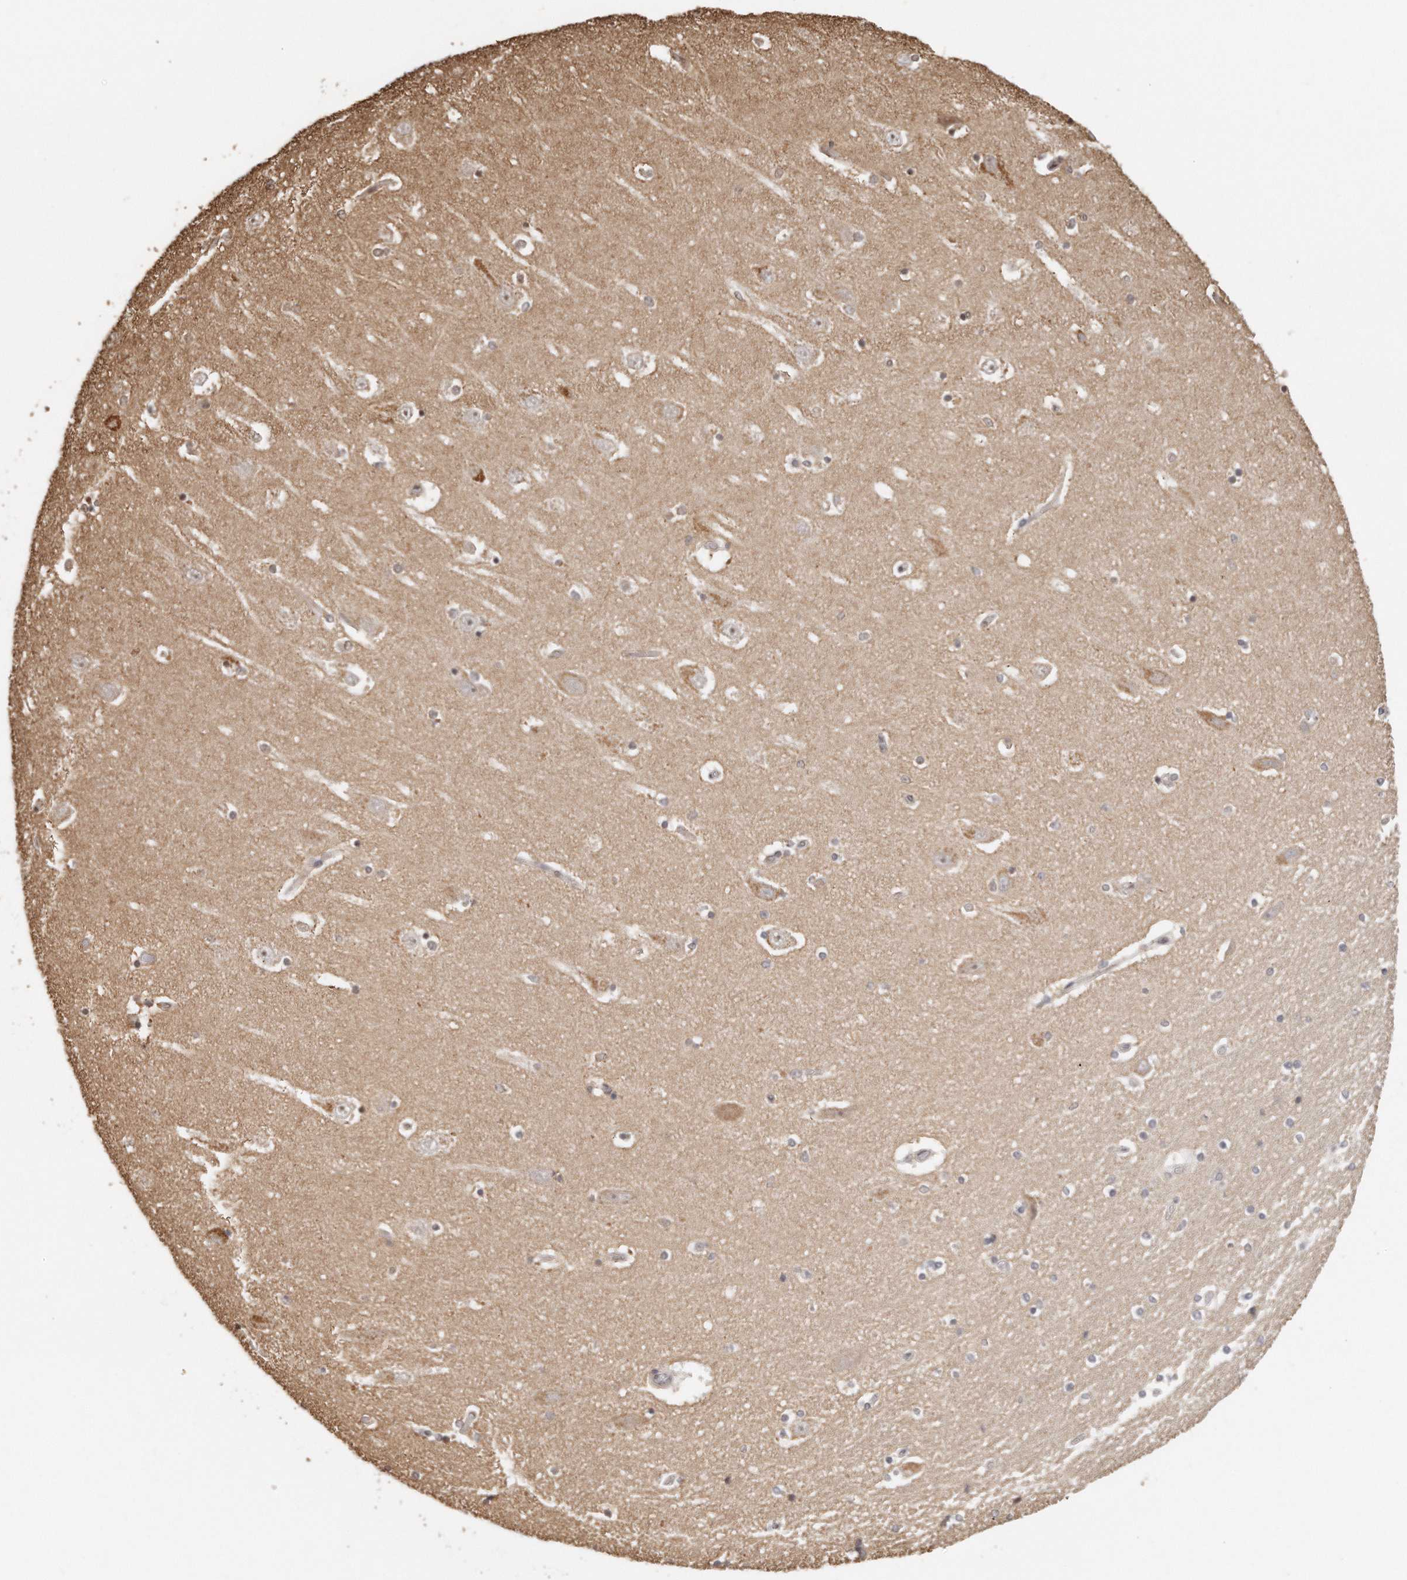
{"staining": {"intensity": "weak", "quantity": "25%-75%", "location": "cytoplasmic/membranous"}, "tissue": "hippocampus", "cell_type": "Glial cells", "image_type": "normal", "snomed": [{"axis": "morphology", "description": "Normal tissue, NOS"}, {"axis": "topography", "description": "Hippocampus"}], "caption": "Approximately 25%-75% of glial cells in unremarkable human hippocampus display weak cytoplasmic/membranous protein staining as visualized by brown immunohistochemical staining.", "gene": "TTLL4", "patient": {"sex": "female", "age": 52}}